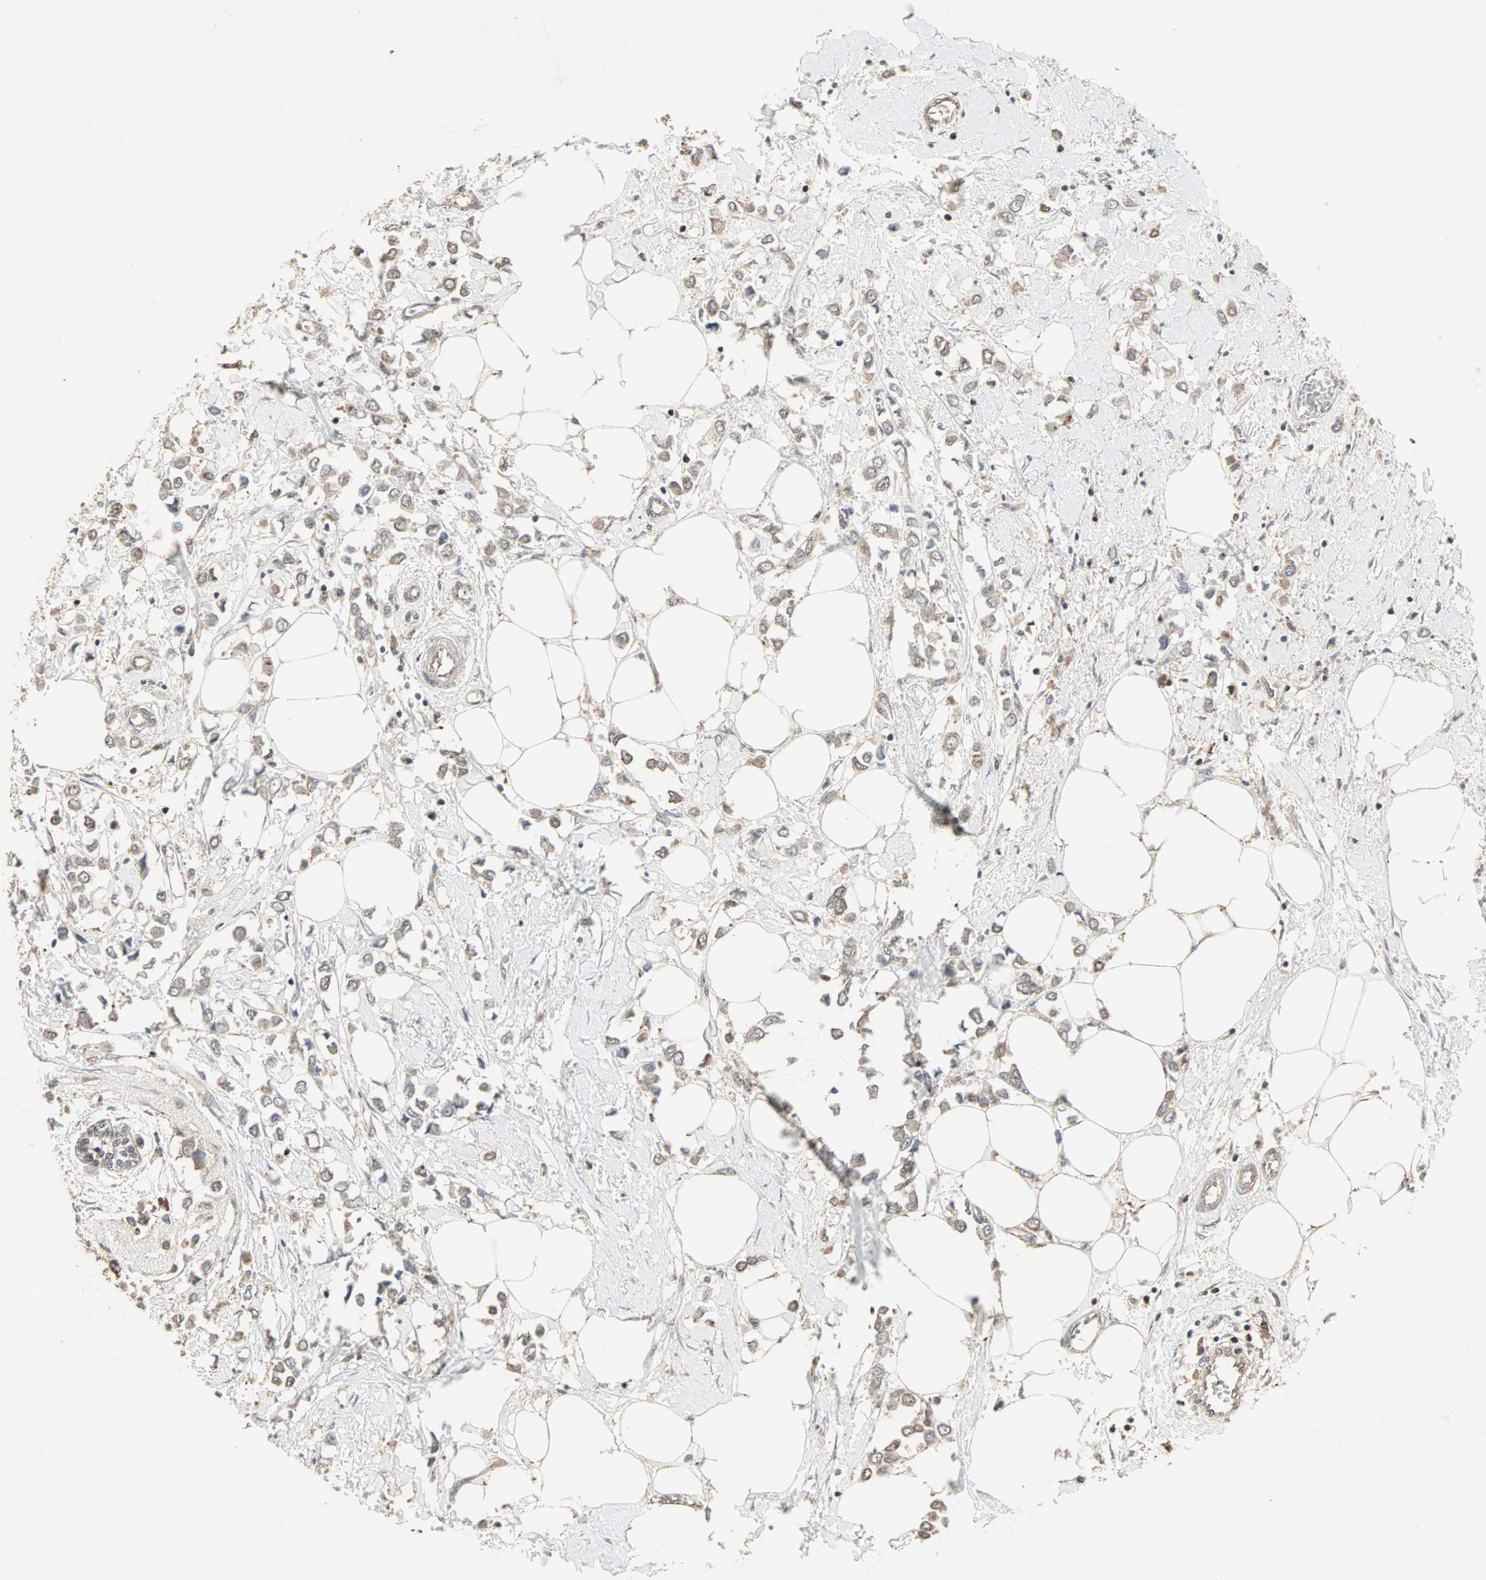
{"staining": {"intensity": "moderate", "quantity": ">75%", "location": "cytoplasmic/membranous"}, "tissue": "breast cancer", "cell_type": "Tumor cells", "image_type": "cancer", "snomed": [{"axis": "morphology", "description": "Lobular carcinoma"}, {"axis": "topography", "description": "Breast"}], "caption": "Immunohistochemistry image of neoplastic tissue: human lobular carcinoma (breast) stained using immunohistochemistry displays medium levels of moderate protein expression localized specifically in the cytoplasmic/membranous of tumor cells, appearing as a cytoplasmic/membranous brown color.", "gene": "DRG2", "patient": {"sex": "female", "age": 51}}